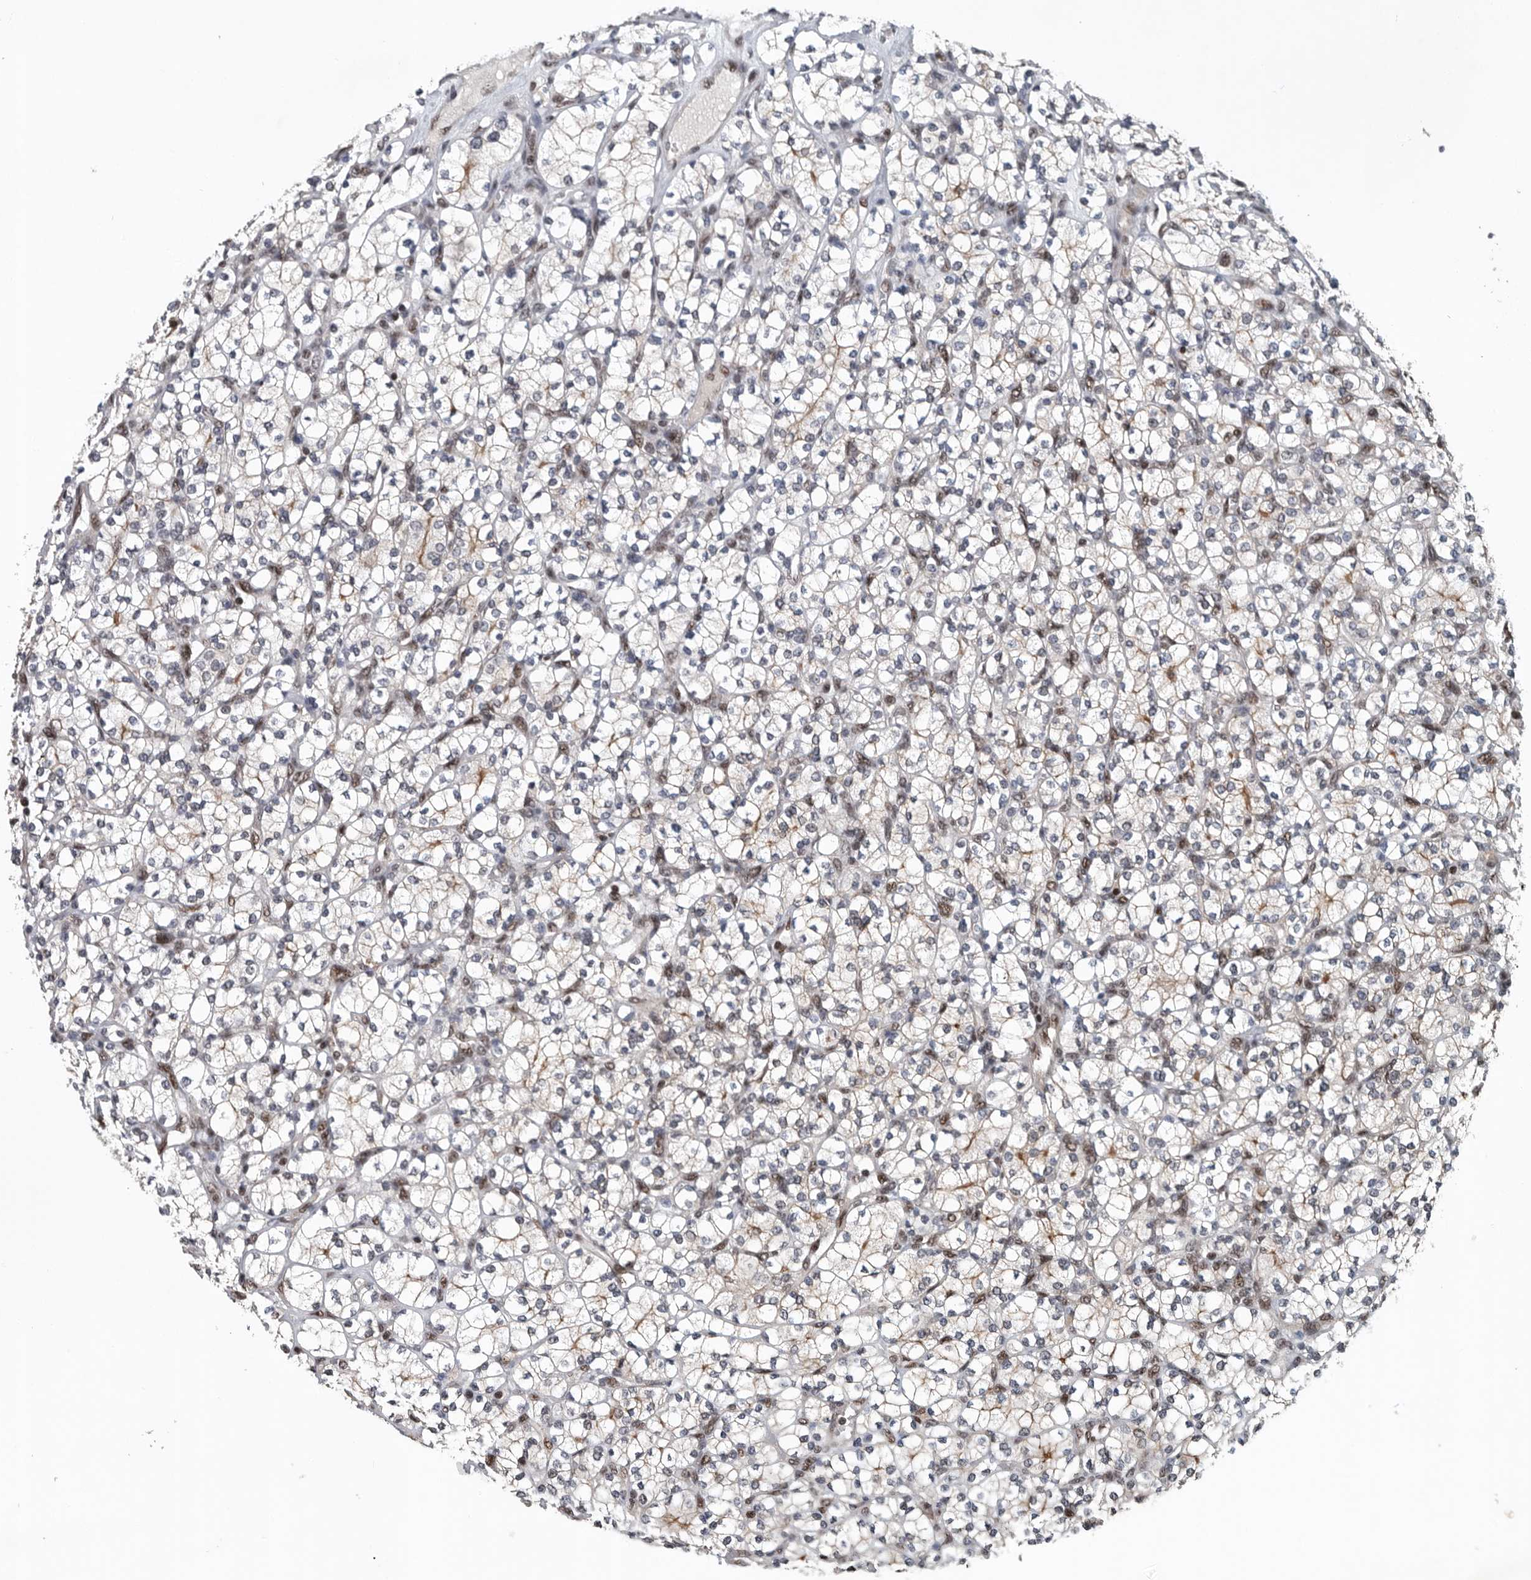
{"staining": {"intensity": "moderate", "quantity": "25%-75%", "location": "nuclear"}, "tissue": "renal cancer", "cell_type": "Tumor cells", "image_type": "cancer", "snomed": [{"axis": "morphology", "description": "Adenocarcinoma, NOS"}, {"axis": "topography", "description": "Kidney"}], "caption": "Immunohistochemical staining of human renal cancer displays medium levels of moderate nuclear staining in about 25%-75% of tumor cells.", "gene": "SENP7", "patient": {"sex": "male", "age": 77}}